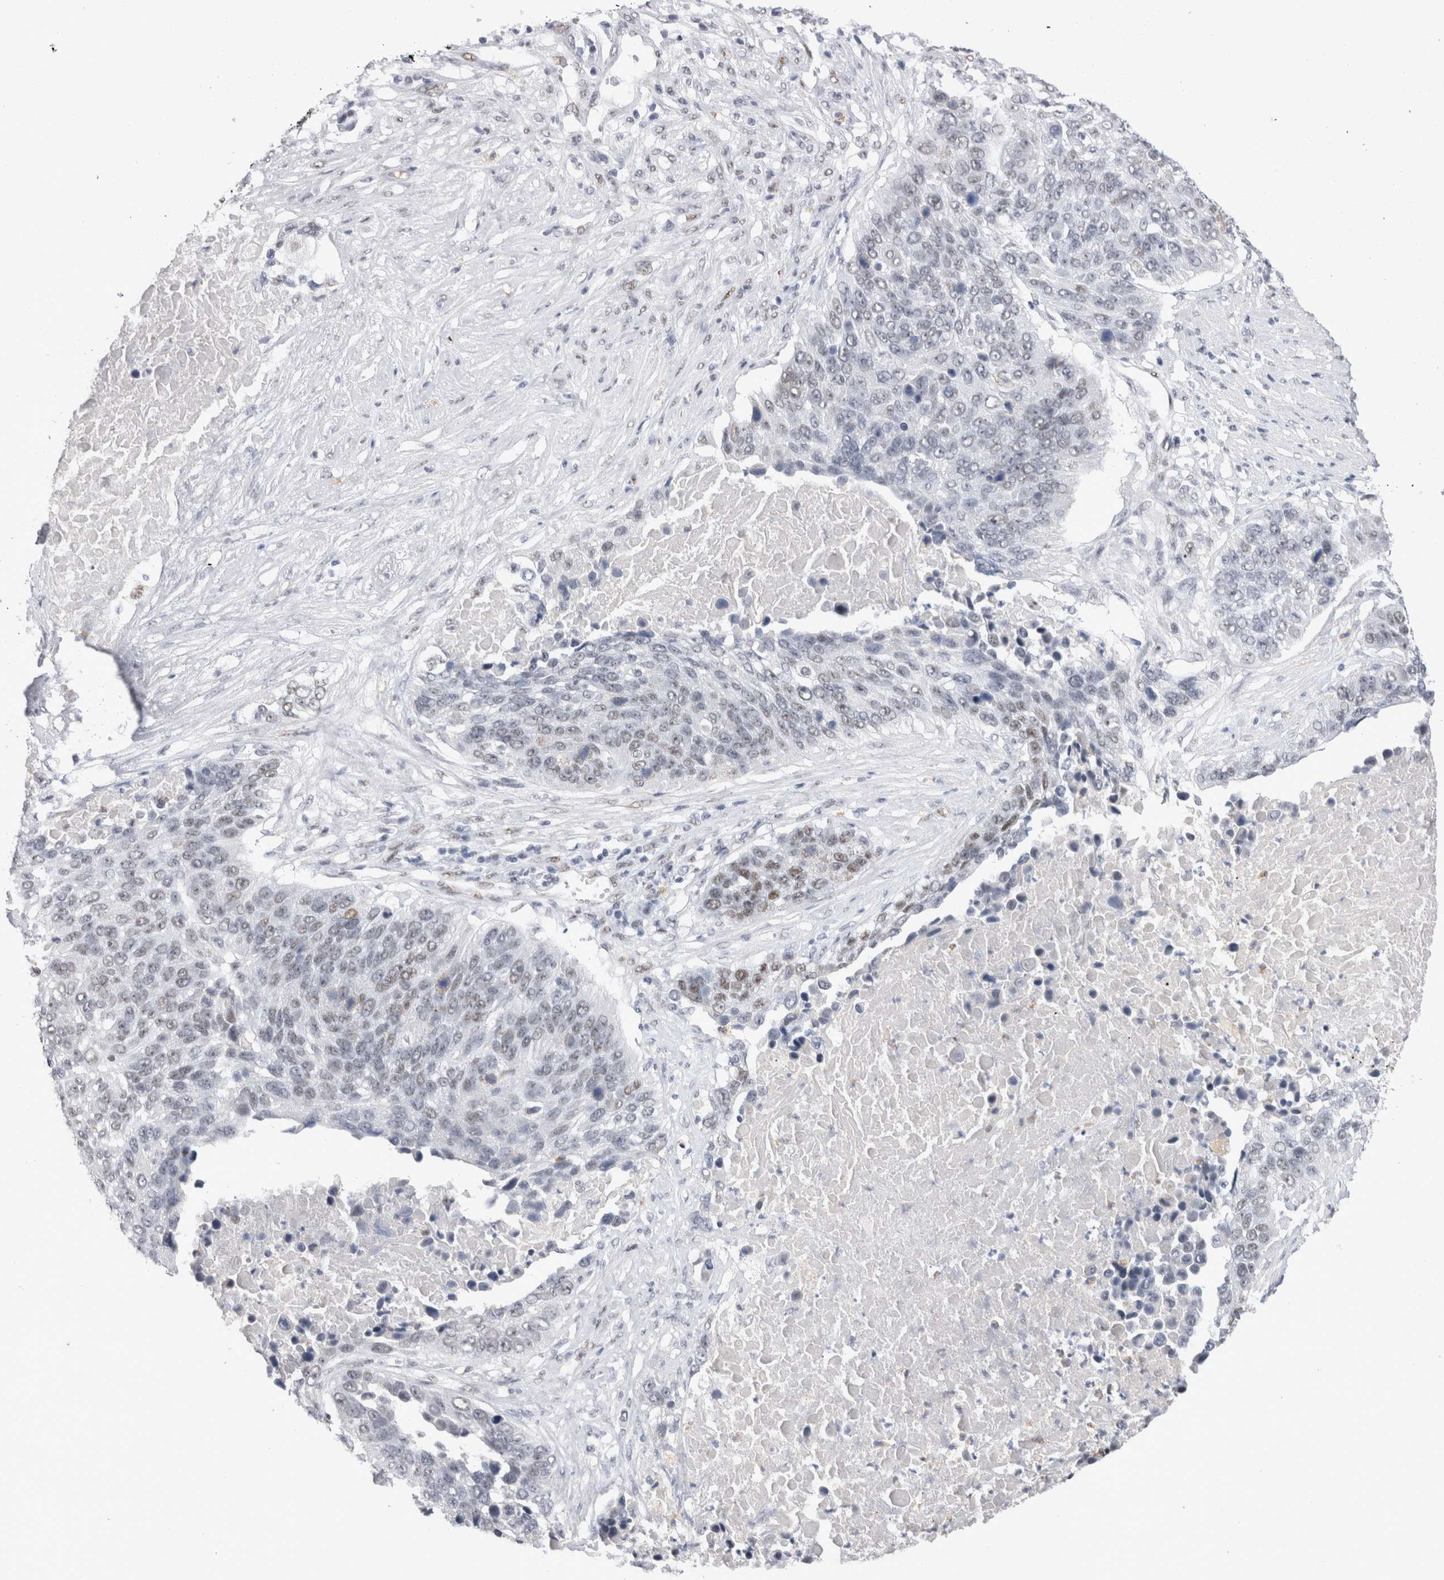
{"staining": {"intensity": "moderate", "quantity": "<25%", "location": "nuclear"}, "tissue": "lung cancer", "cell_type": "Tumor cells", "image_type": "cancer", "snomed": [{"axis": "morphology", "description": "Squamous cell carcinoma, NOS"}, {"axis": "topography", "description": "Lung"}], "caption": "High-magnification brightfield microscopy of lung cancer (squamous cell carcinoma) stained with DAB (brown) and counterstained with hematoxylin (blue). tumor cells exhibit moderate nuclear expression is identified in about<25% of cells. (Brightfield microscopy of DAB IHC at high magnification).", "gene": "RBM6", "patient": {"sex": "male", "age": 66}}